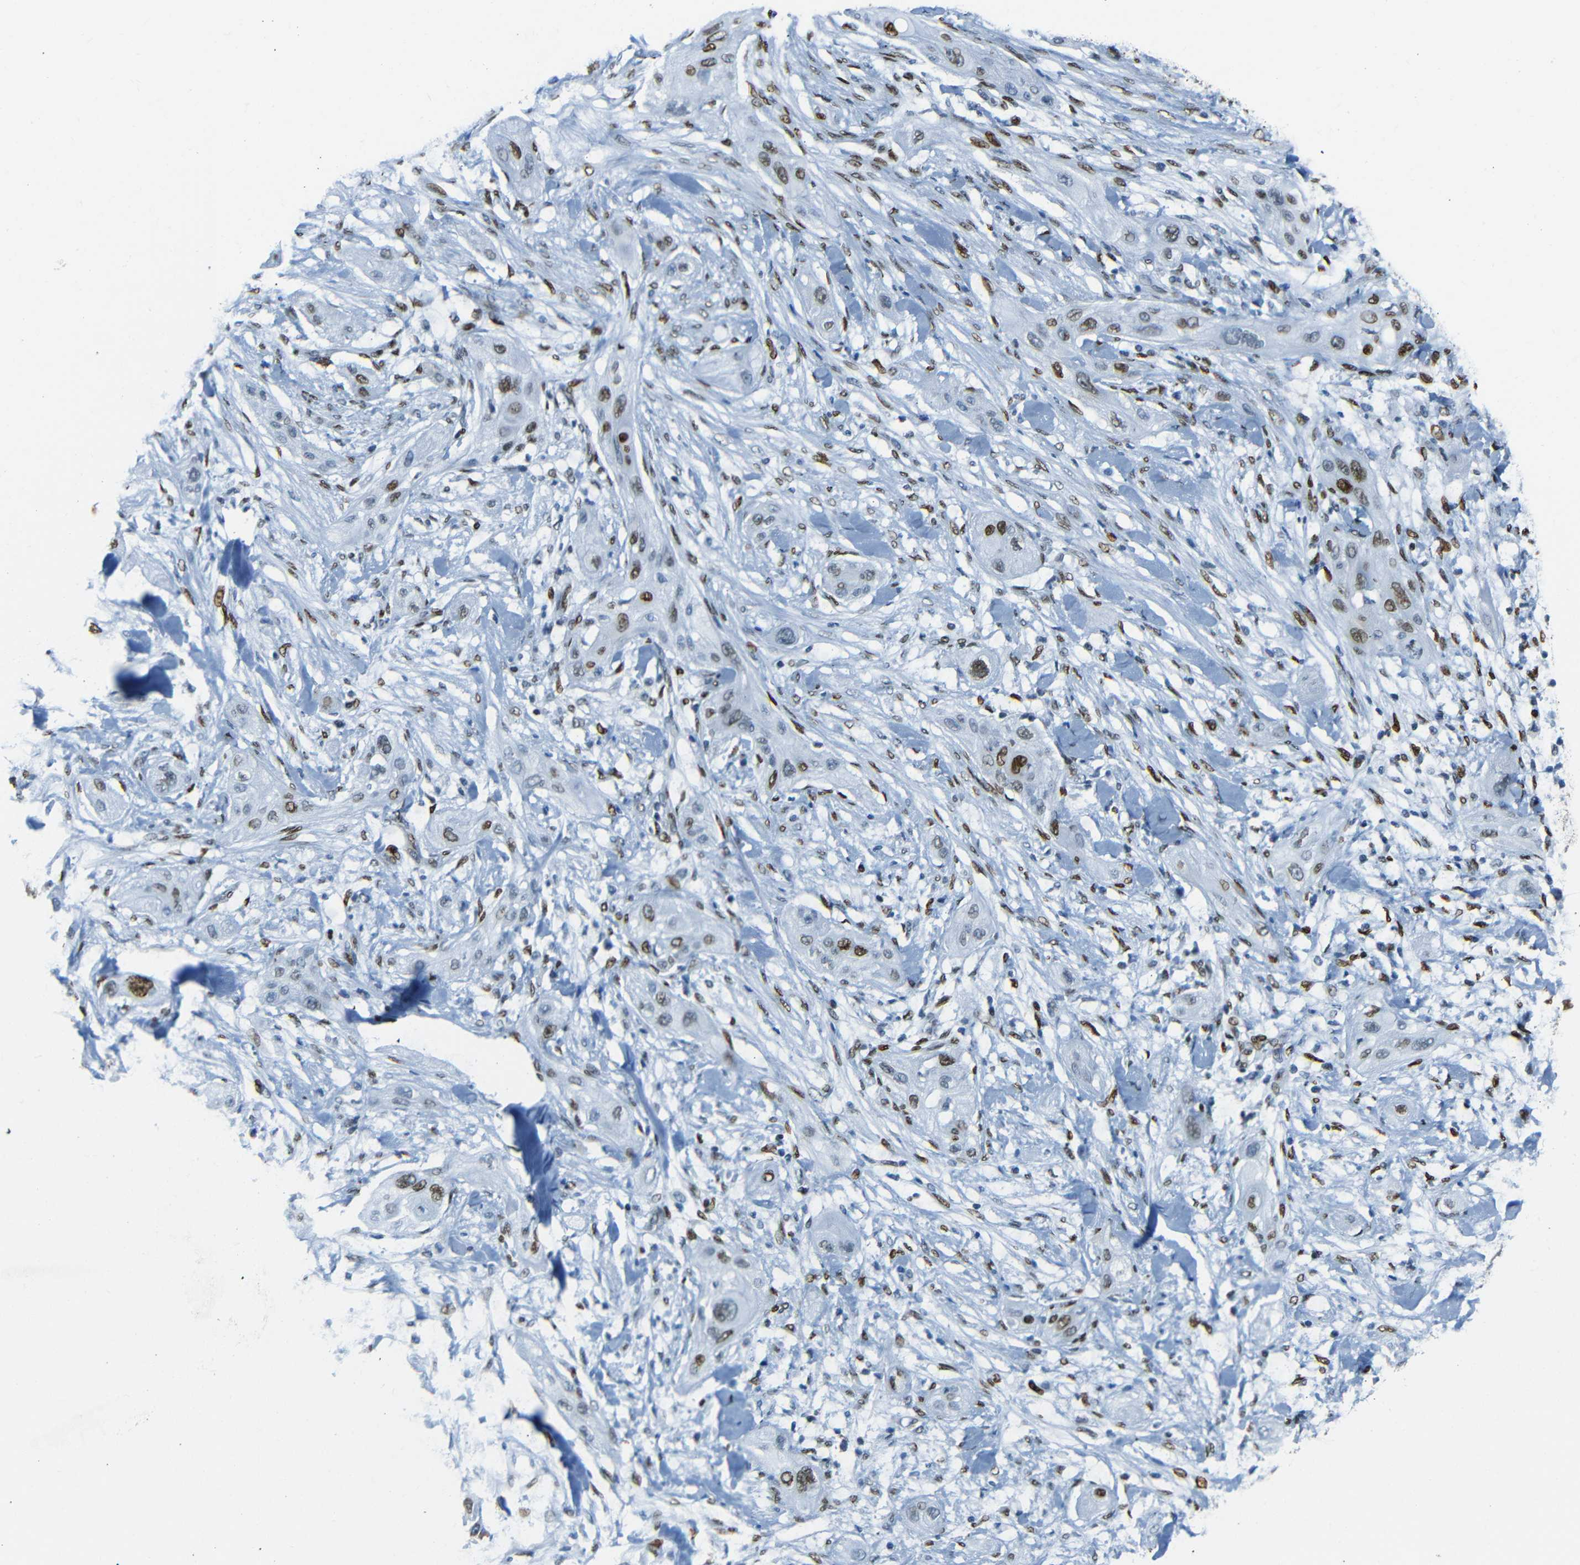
{"staining": {"intensity": "strong", "quantity": ">75%", "location": "nuclear"}, "tissue": "lung cancer", "cell_type": "Tumor cells", "image_type": "cancer", "snomed": [{"axis": "morphology", "description": "Squamous cell carcinoma, NOS"}, {"axis": "topography", "description": "Lung"}], "caption": "The image exhibits a brown stain indicating the presence of a protein in the nuclear of tumor cells in lung cancer.", "gene": "NPIPB15", "patient": {"sex": "female", "age": 47}}